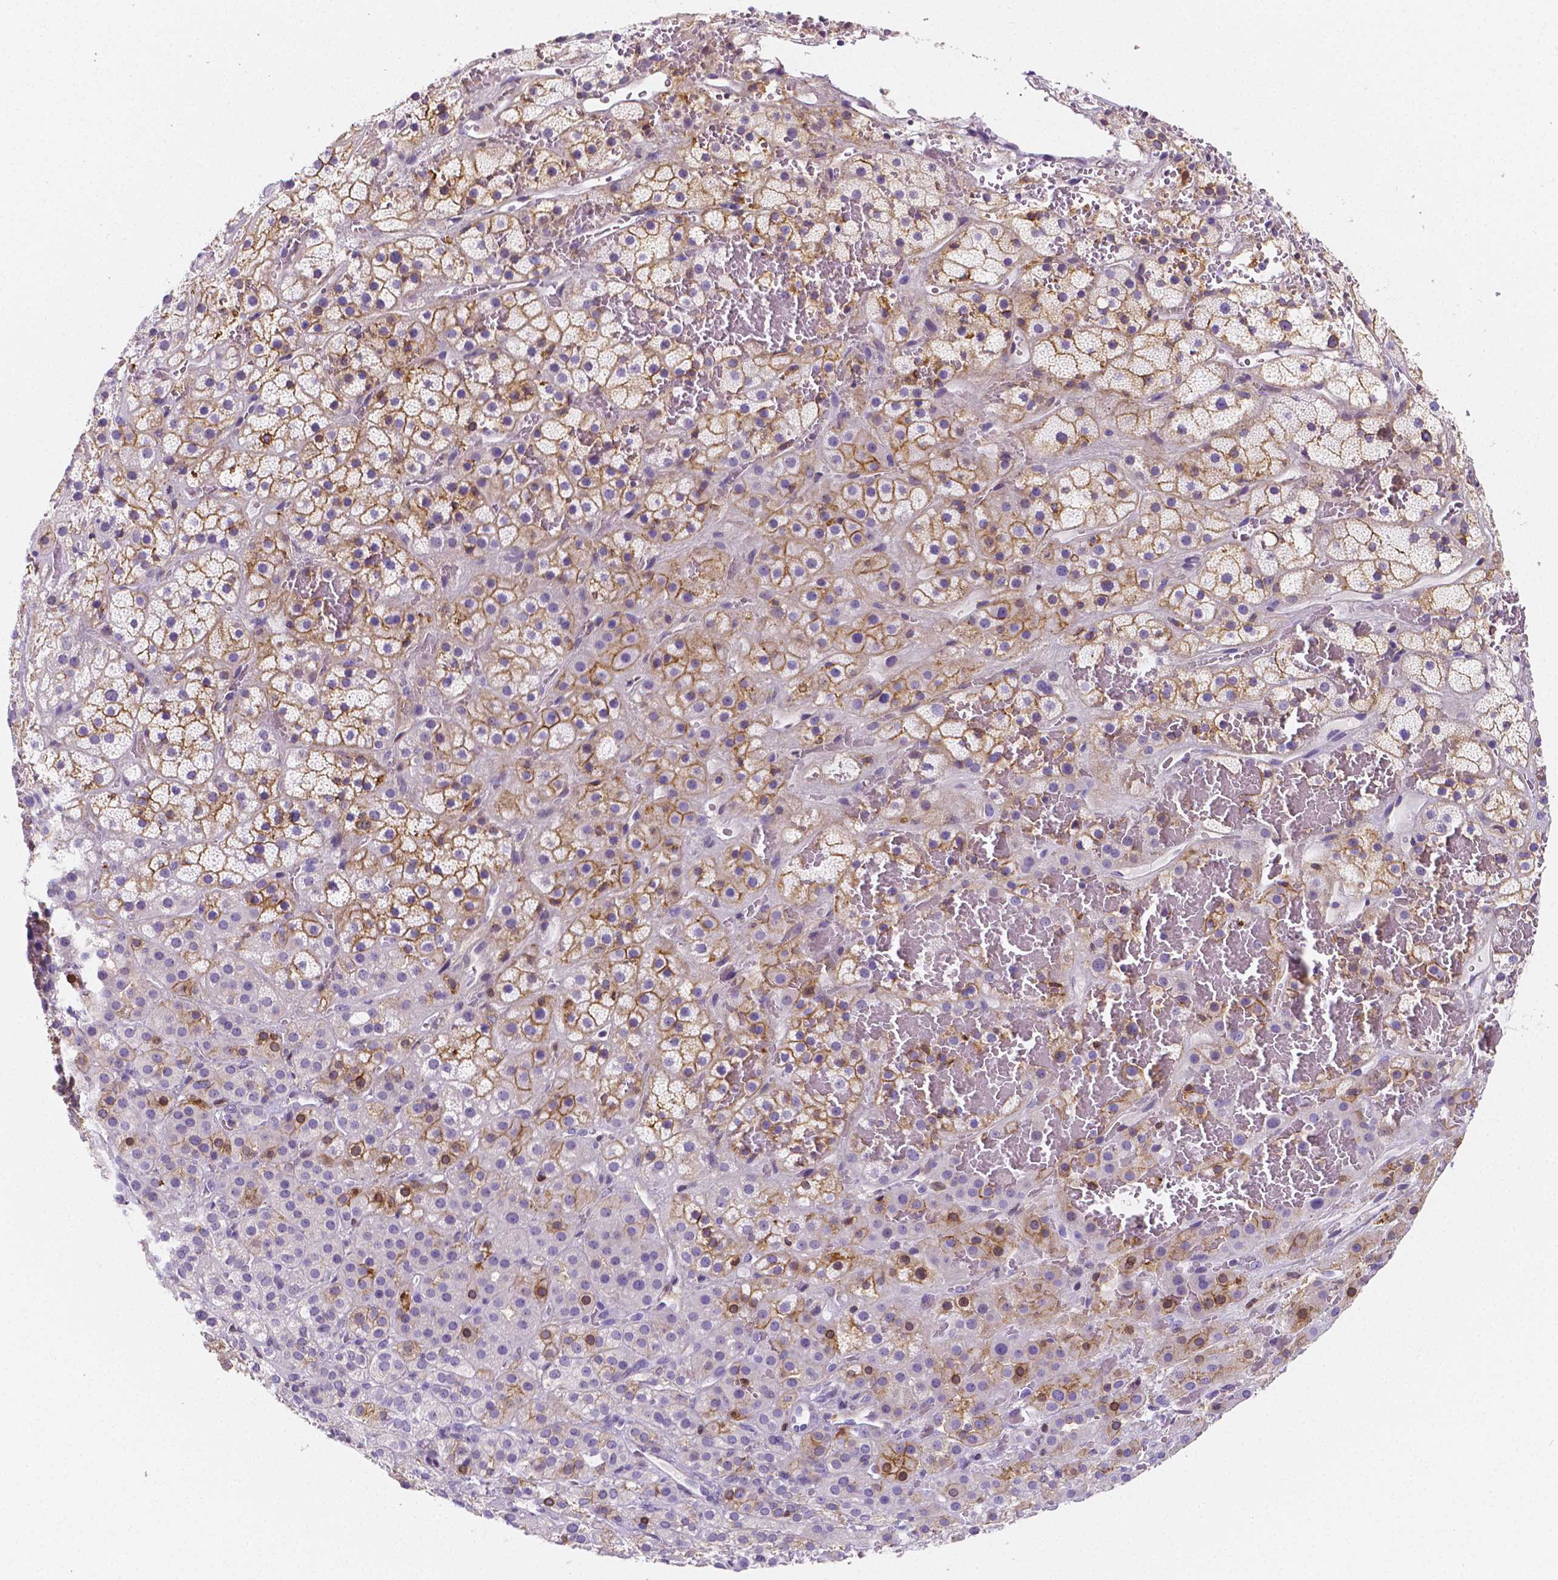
{"staining": {"intensity": "moderate", "quantity": "<25%", "location": "cytoplasmic/membranous,nuclear"}, "tissue": "adrenal gland", "cell_type": "Glandular cells", "image_type": "normal", "snomed": [{"axis": "morphology", "description": "Normal tissue, NOS"}, {"axis": "topography", "description": "Adrenal gland"}], "caption": "Brown immunohistochemical staining in benign adrenal gland demonstrates moderate cytoplasmic/membranous,nuclear staining in approximately <25% of glandular cells.", "gene": "GABRD", "patient": {"sex": "male", "age": 57}}